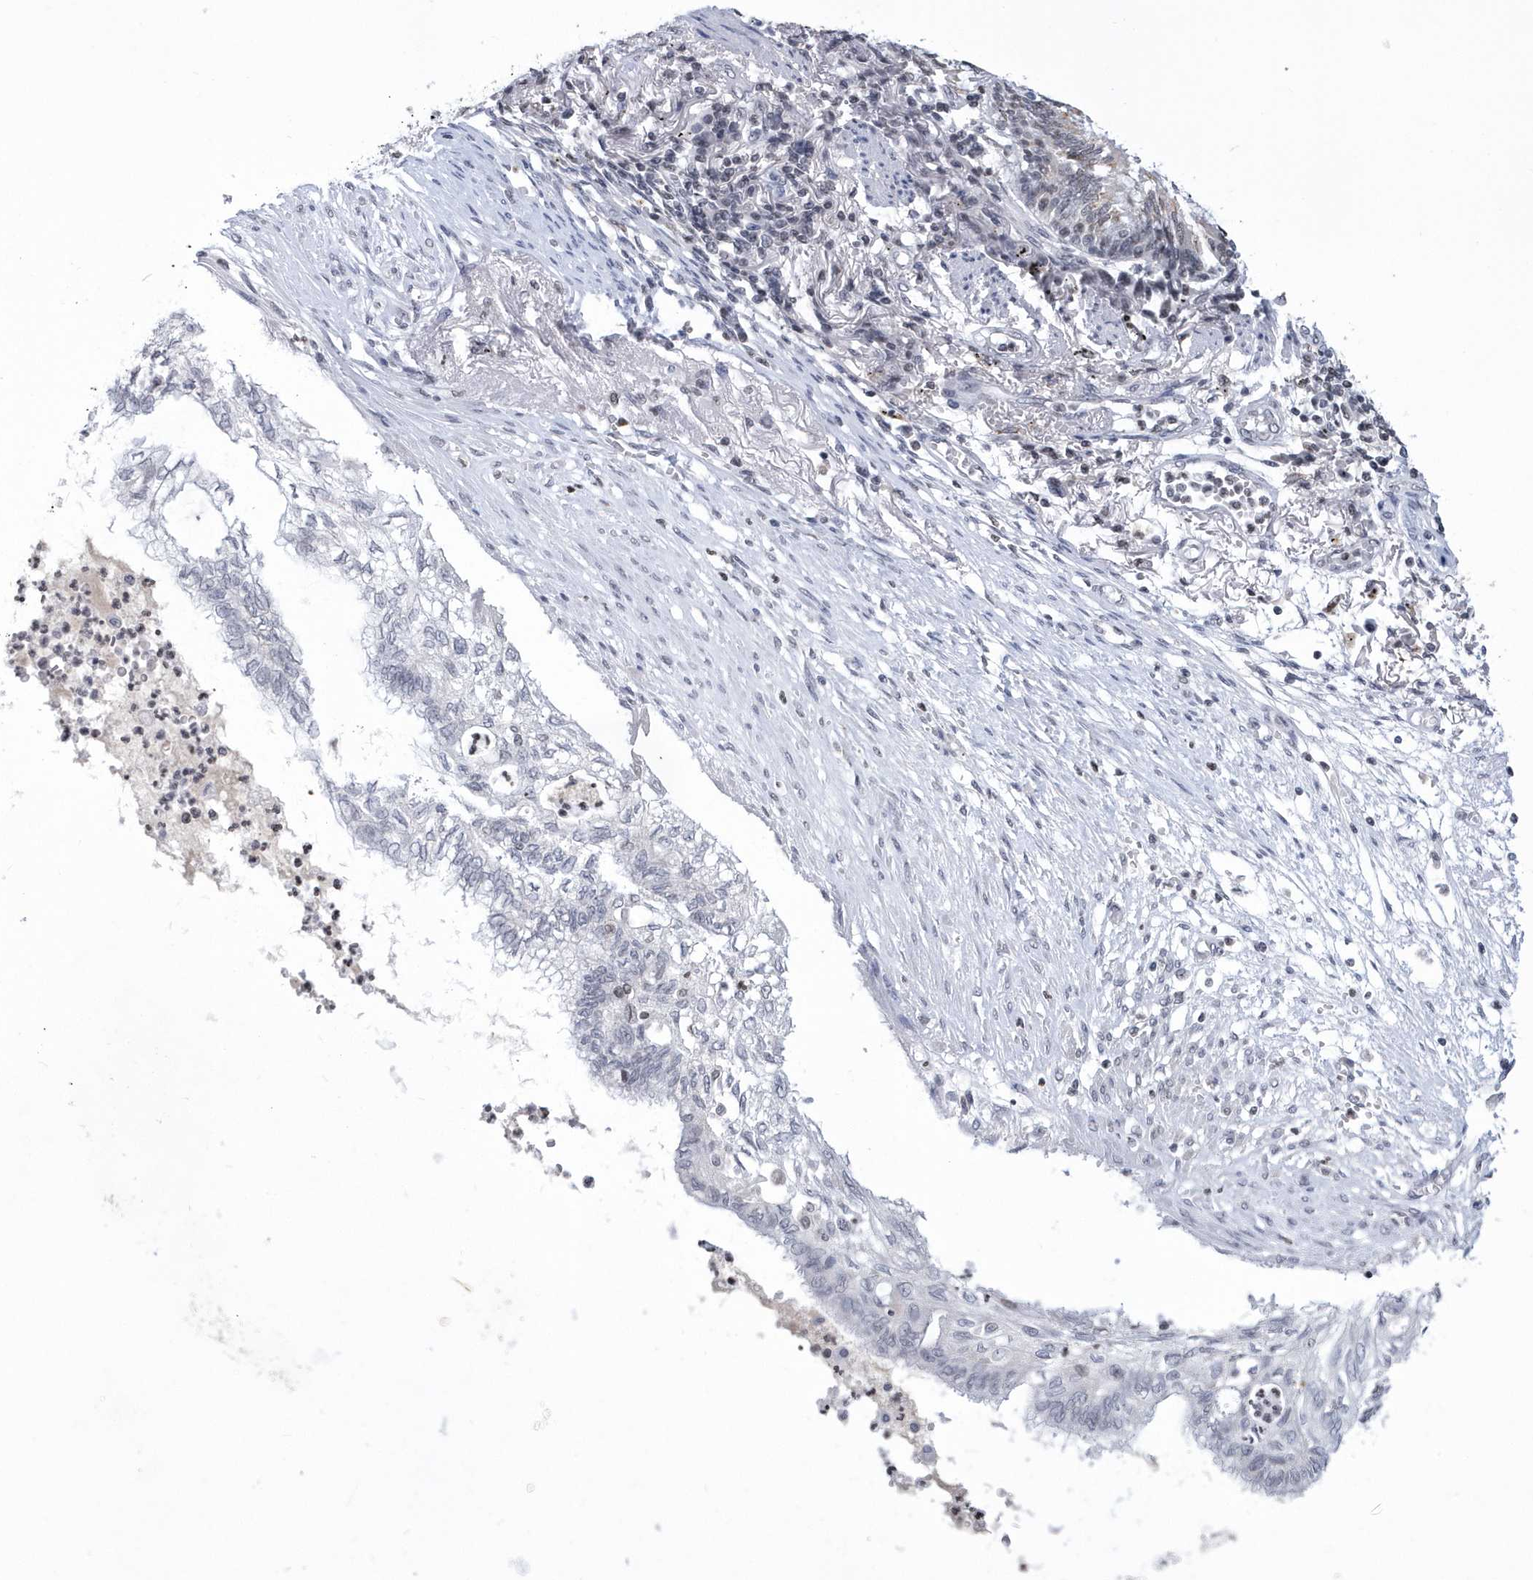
{"staining": {"intensity": "negative", "quantity": "none", "location": "none"}, "tissue": "lung cancer", "cell_type": "Tumor cells", "image_type": "cancer", "snomed": [{"axis": "morphology", "description": "Adenocarcinoma, NOS"}, {"axis": "topography", "description": "Lung"}], "caption": "DAB (3,3'-diaminobenzidine) immunohistochemical staining of human lung cancer exhibits no significant staining in tumor cells.", "gene": "VWA5B2", "patient": {"sex": "female", "age": 70}}